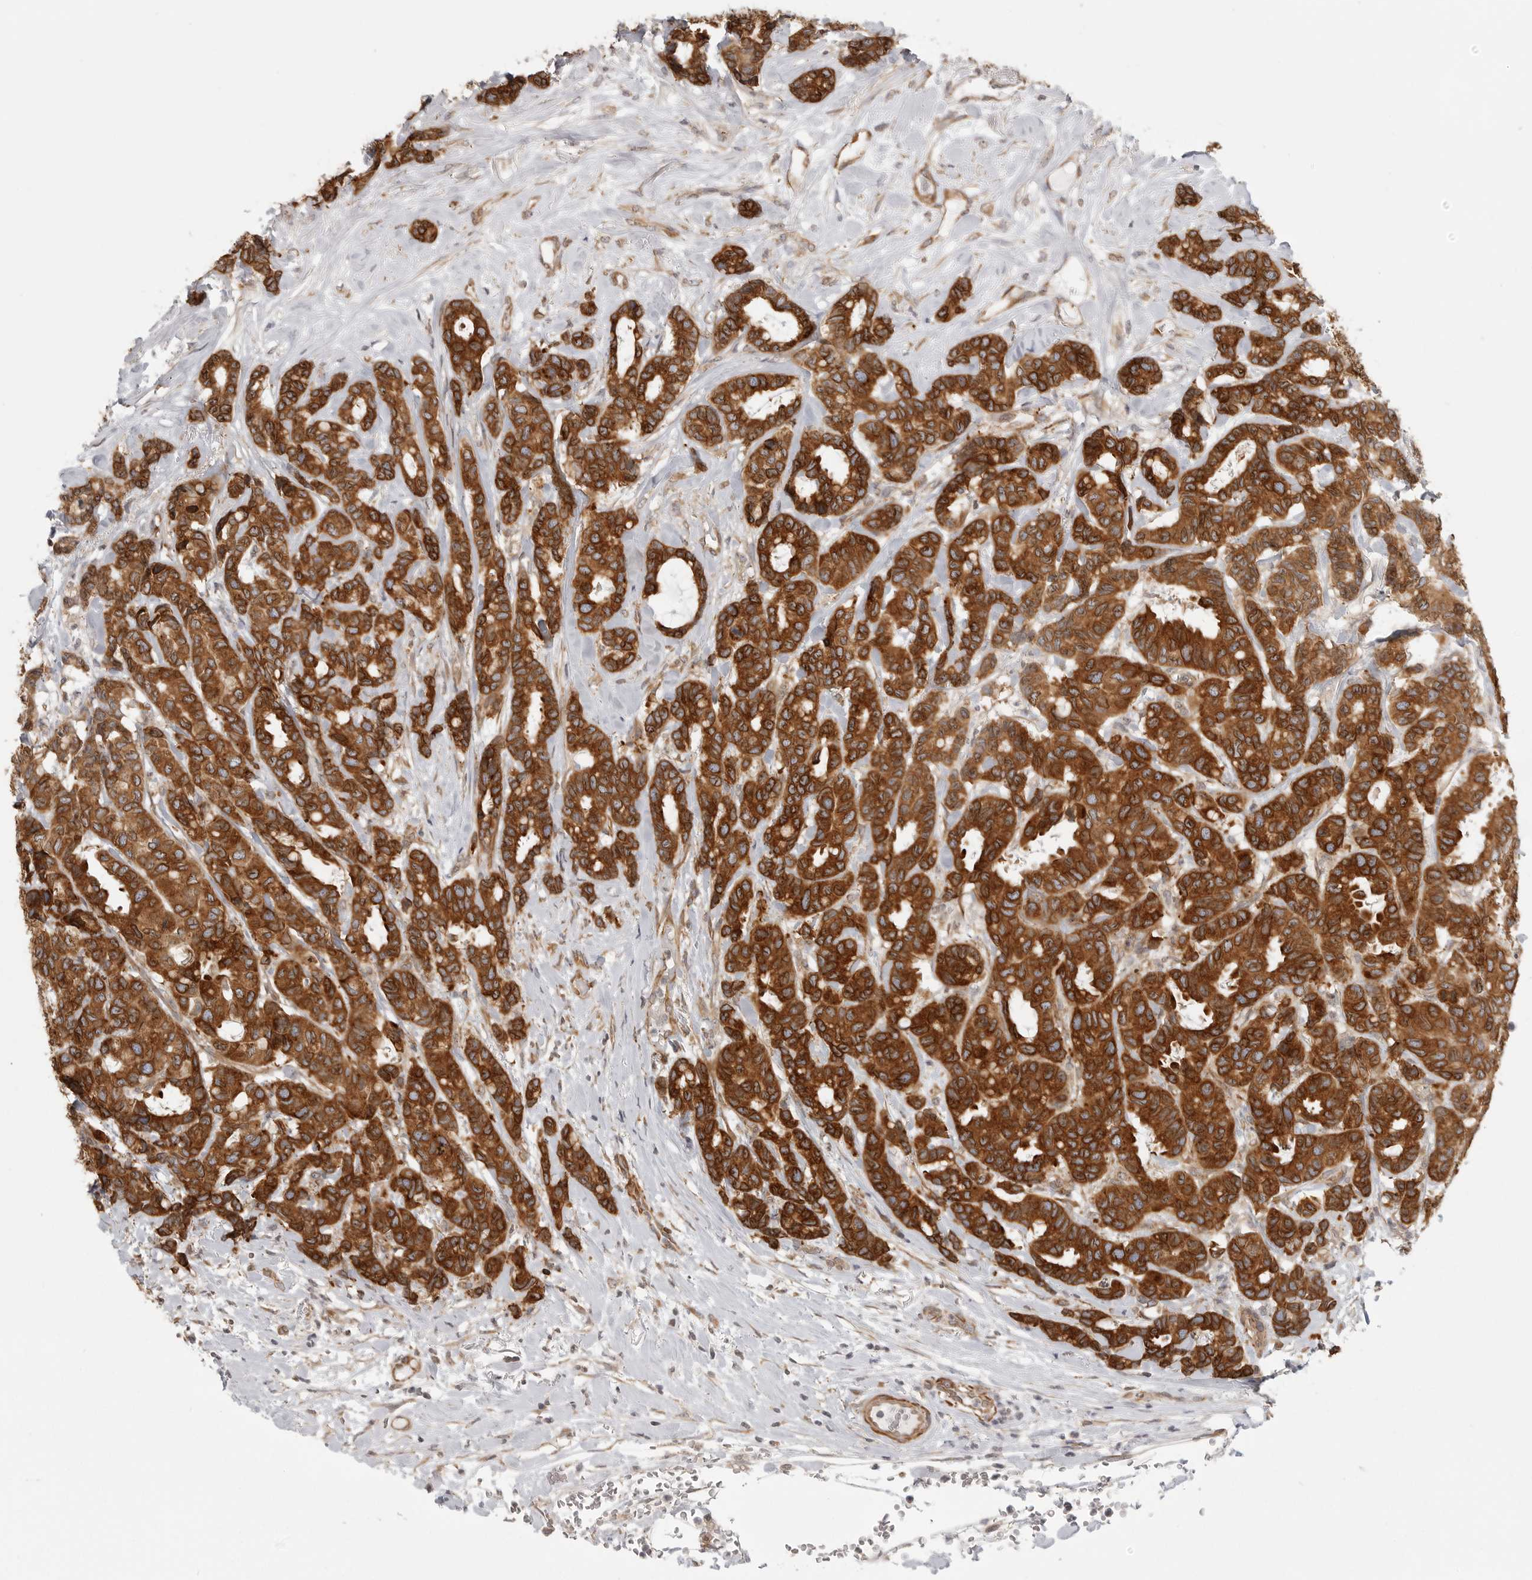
{"staining": {"intensity": "strong", "quantity": ">75%", "location": "cytoplasmic/membranous"}, "tissue": "breast cancer", "cell_type": "Tumor cells", "image_type": "cancer", "snomed": [{"axis": "morphology", "description": "Duct carcinoma"}, {"axis": "topography", "description": "Breast"}], "caption": "Brown immunohistochemical staining in breast cancer shows strong cytoplasmic/membranous expression in about >75% of tumor cells.", "gene": "CERS2", "patient": {"sex": "female", "age": 87}}